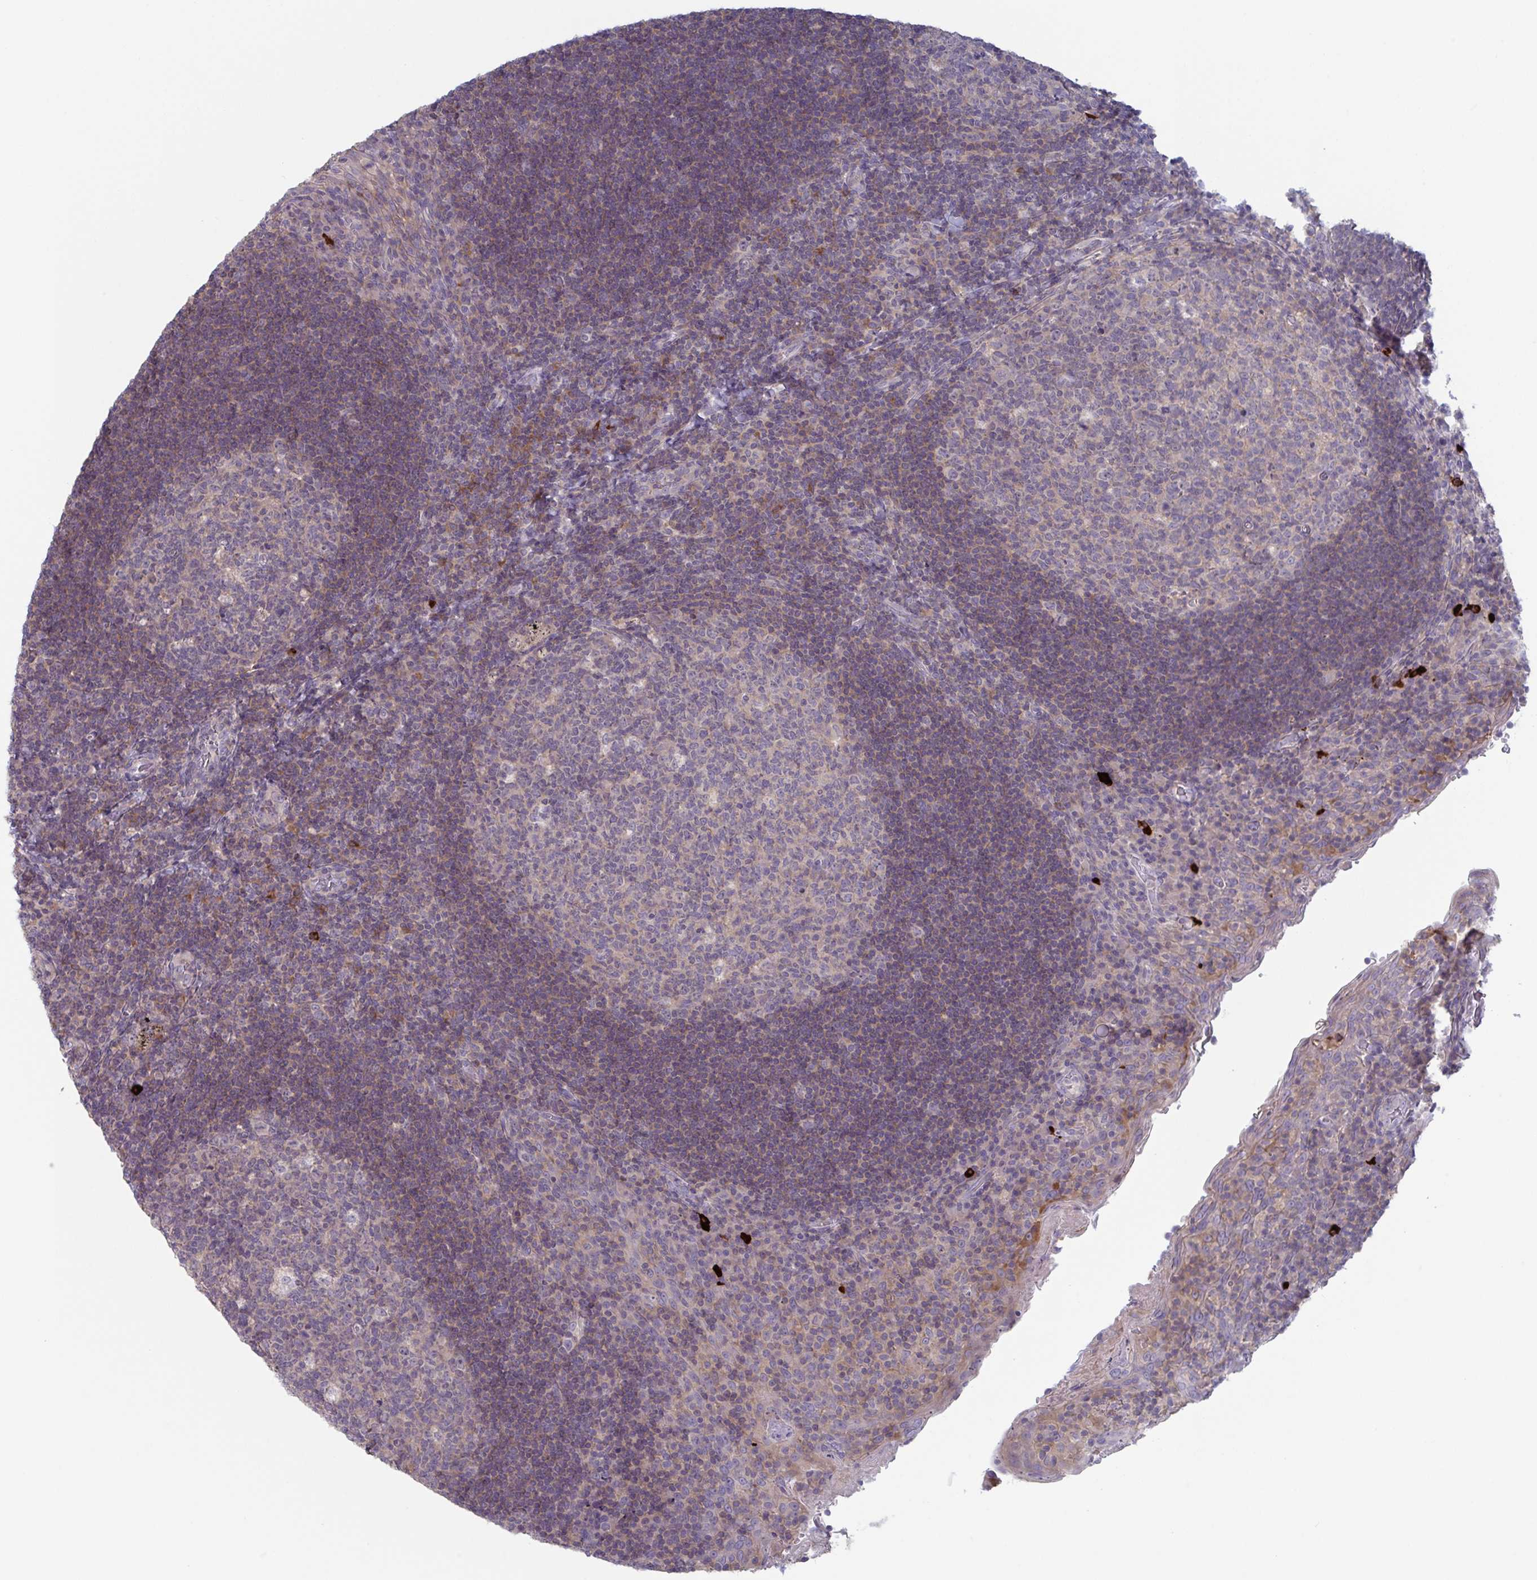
{"staining": {"intensity": "negative", "quantity": "none", "location": "none"}, "tissue": "tonsil", "cell_type": "Germinal center cells", "image_type": "normal", "snomed": [{"axis": "morphology", "description": "Normal tissue, NOS"}, {"axis": "topography", "description": "Tonsil"}], "caption": "Immunohistochemistry micrograph of unremarkable tonsil: human tonsil stained with DAB displays no significant protein staining in germinal center cells. (Brightfield microscopy of DAB immunohistochemistry at high magnification).", "gene": "STK26", "patient": {"sex": "male", "age": 17}}